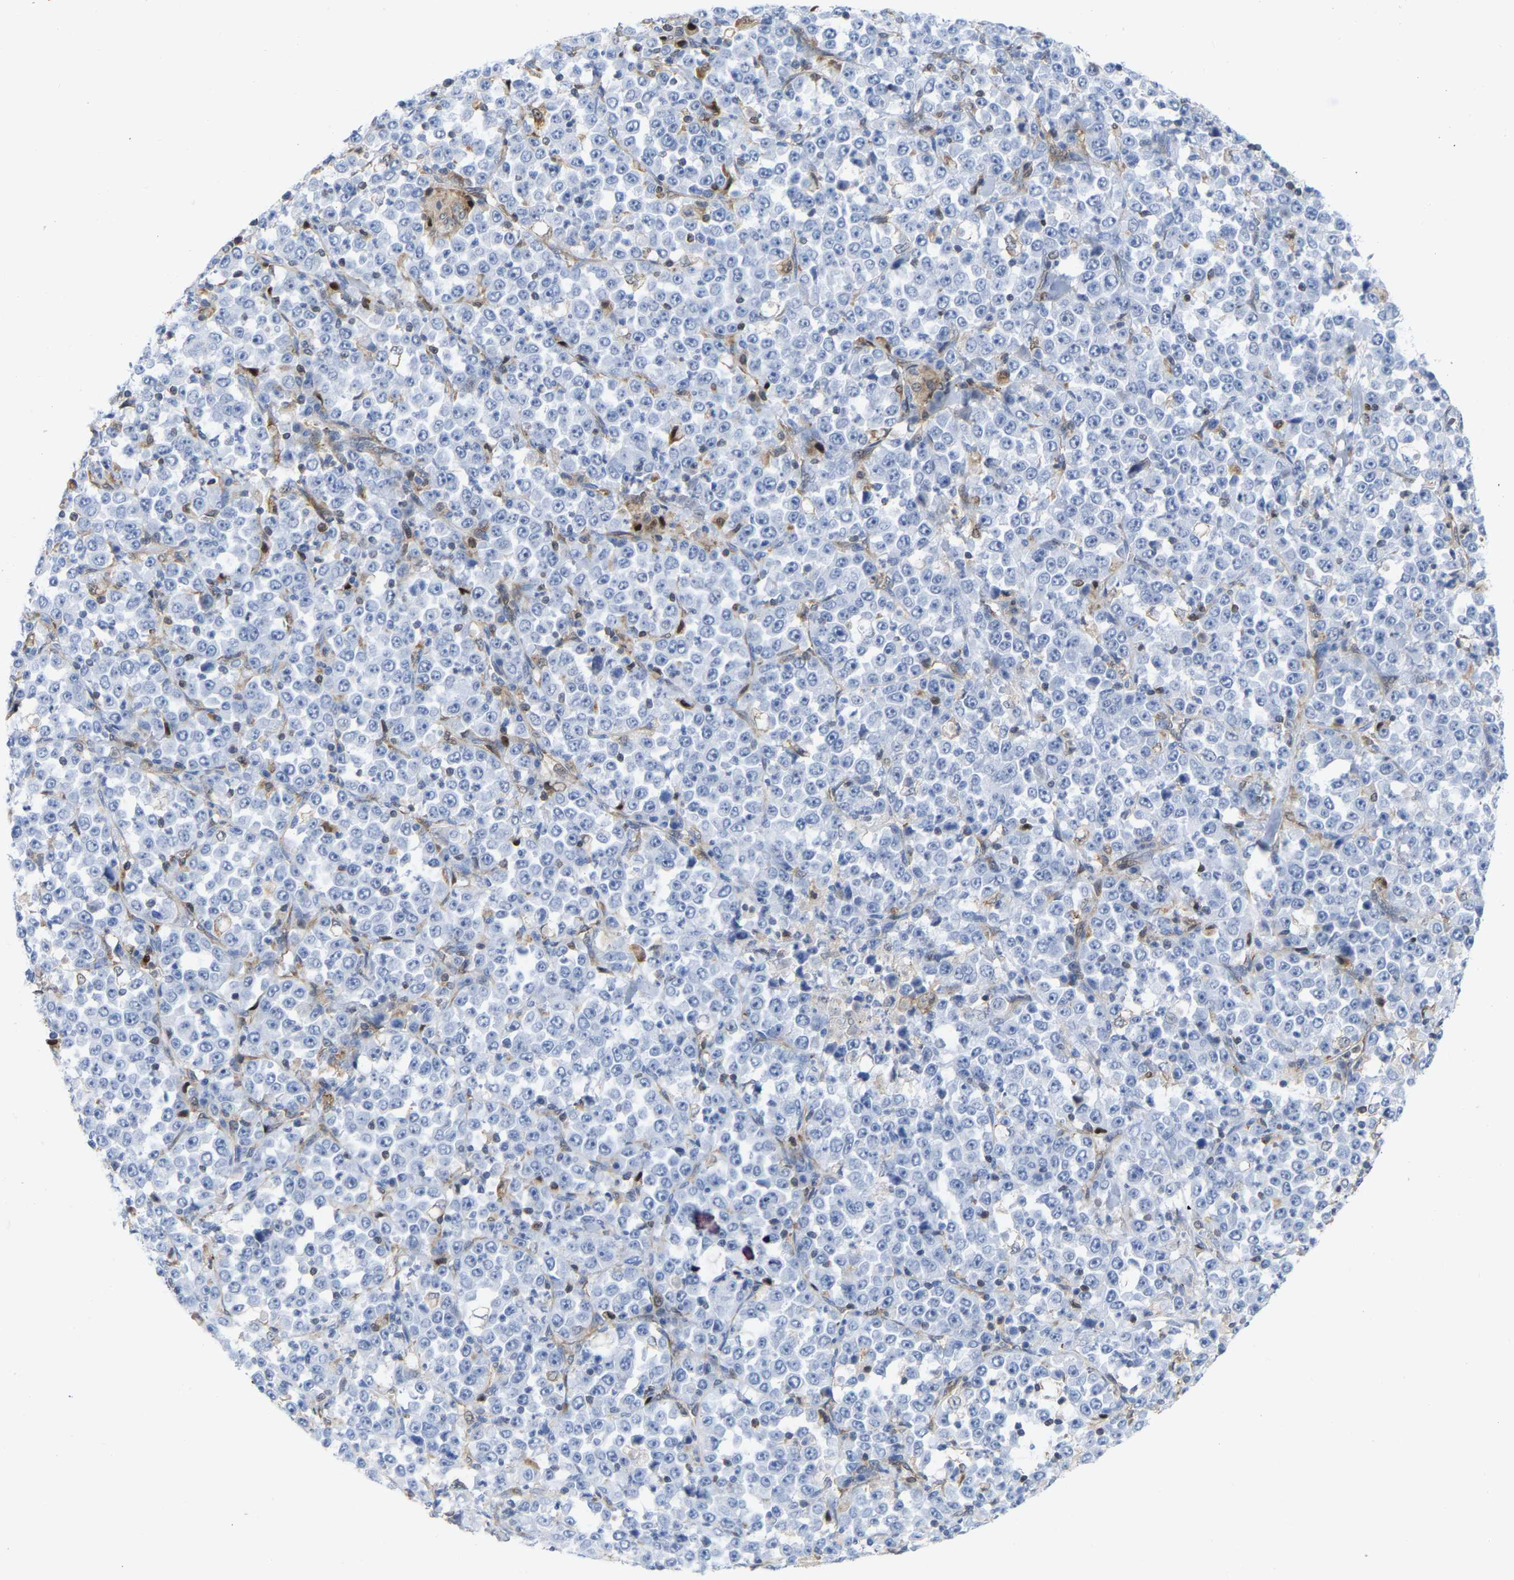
{"staining": {"intensity": "negative", "quantity": "none", "location": "none"}, "tissue": "stomach cancer", "cell_type": "Tumor cells", "image_type": "cancer", "snomed": [{"axis": "morphology", "description": "Normal tissue, NOS"}, {"axis": "morphology", "description": "Adenocarcinoma, NOS"}, {"axis": "topography", "description": "Stomach, upper"}, {"axis": "topography", "description": "Stomach"}], "caption": "A high-resolution photomicrograph shows immunohistochemistry (IHC) staining of adenocarcinoma (stomach), which demonstrates no significant positivity in tumor cells.", "gene": "GIMAP4", "patient": {"sex": "male", "age": 59}}